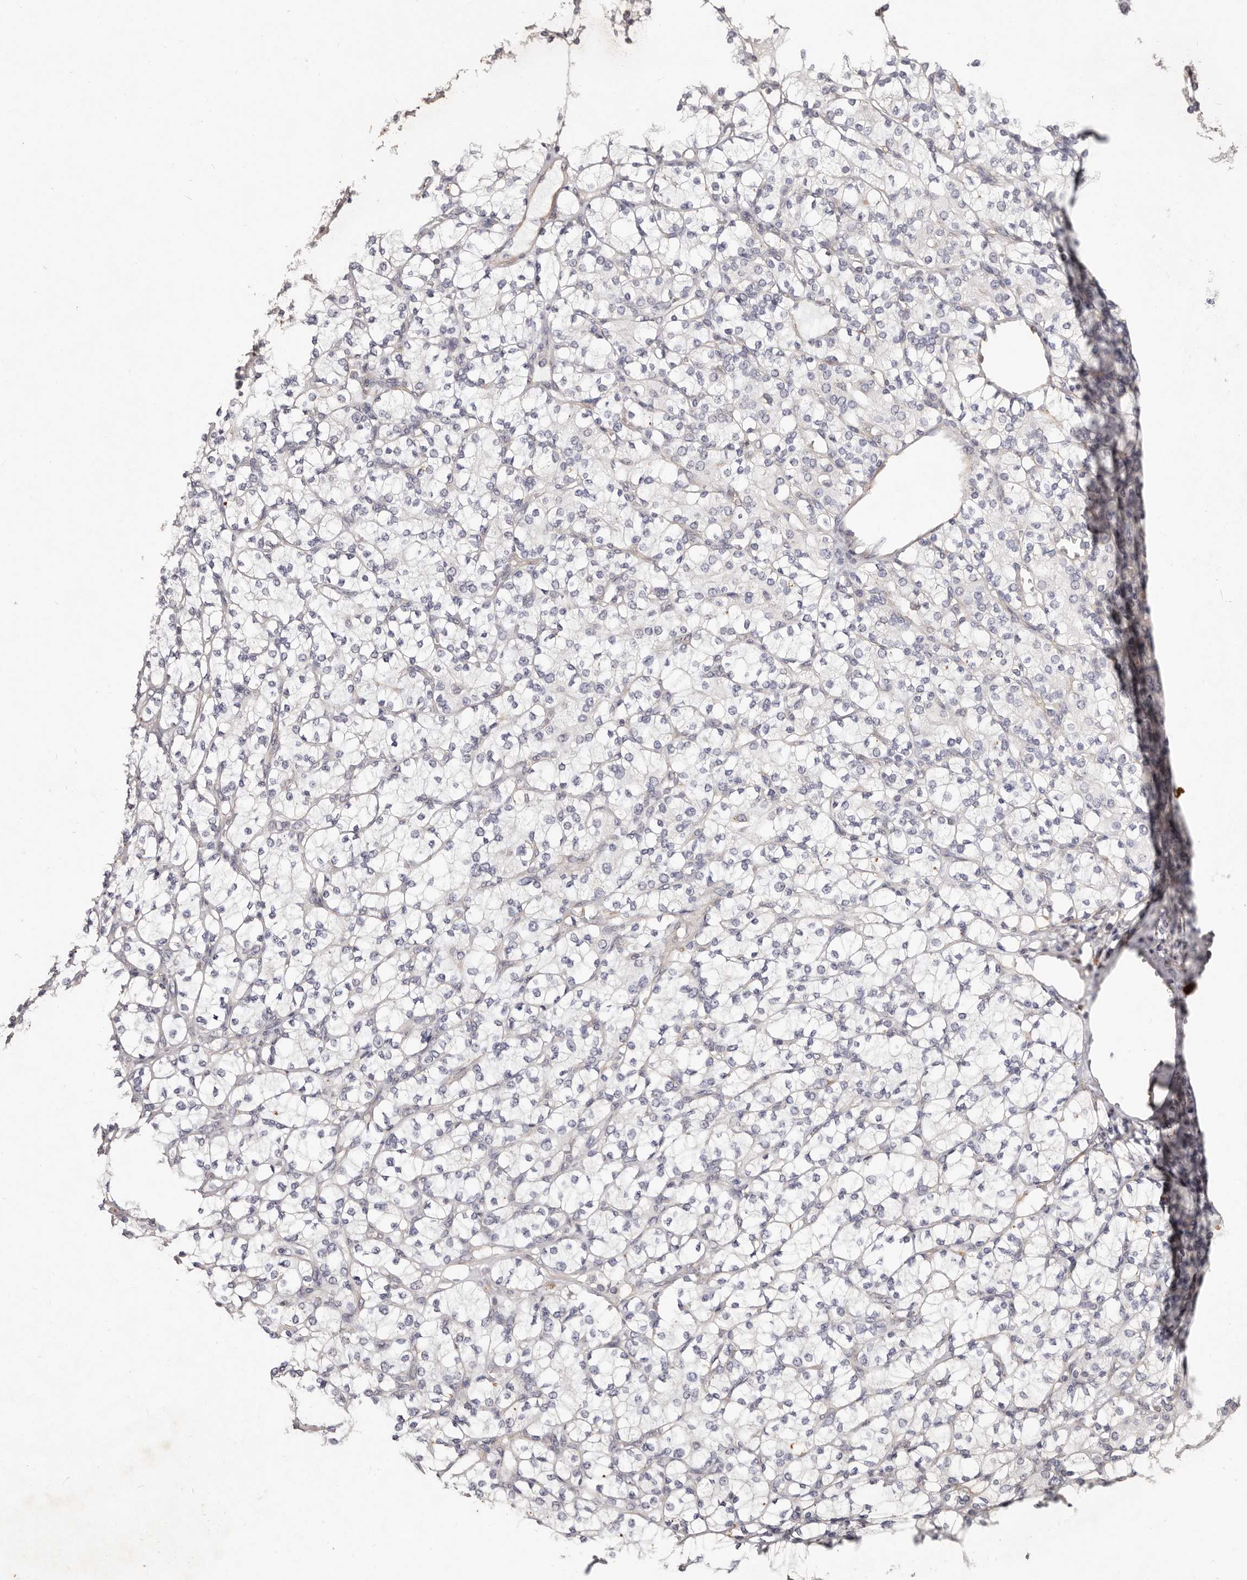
{"staining": {"intensity": "negative", "quantity": "none", "location": "none"}, "tissue": "renal cancer", "cell_type": "Tumor cells", "image_type": "cancer", "snomed": [{"axis": "morphology", "description": "Adenocarcinoma, NOS"}, {"axis": "topography", "description": "Kidney"}], "caption": "There is no significant positivity in tumor cells of adenocarcinoma (renal).", "gene": "THBS3", "patient": {"sex": "male", "age": 77}}